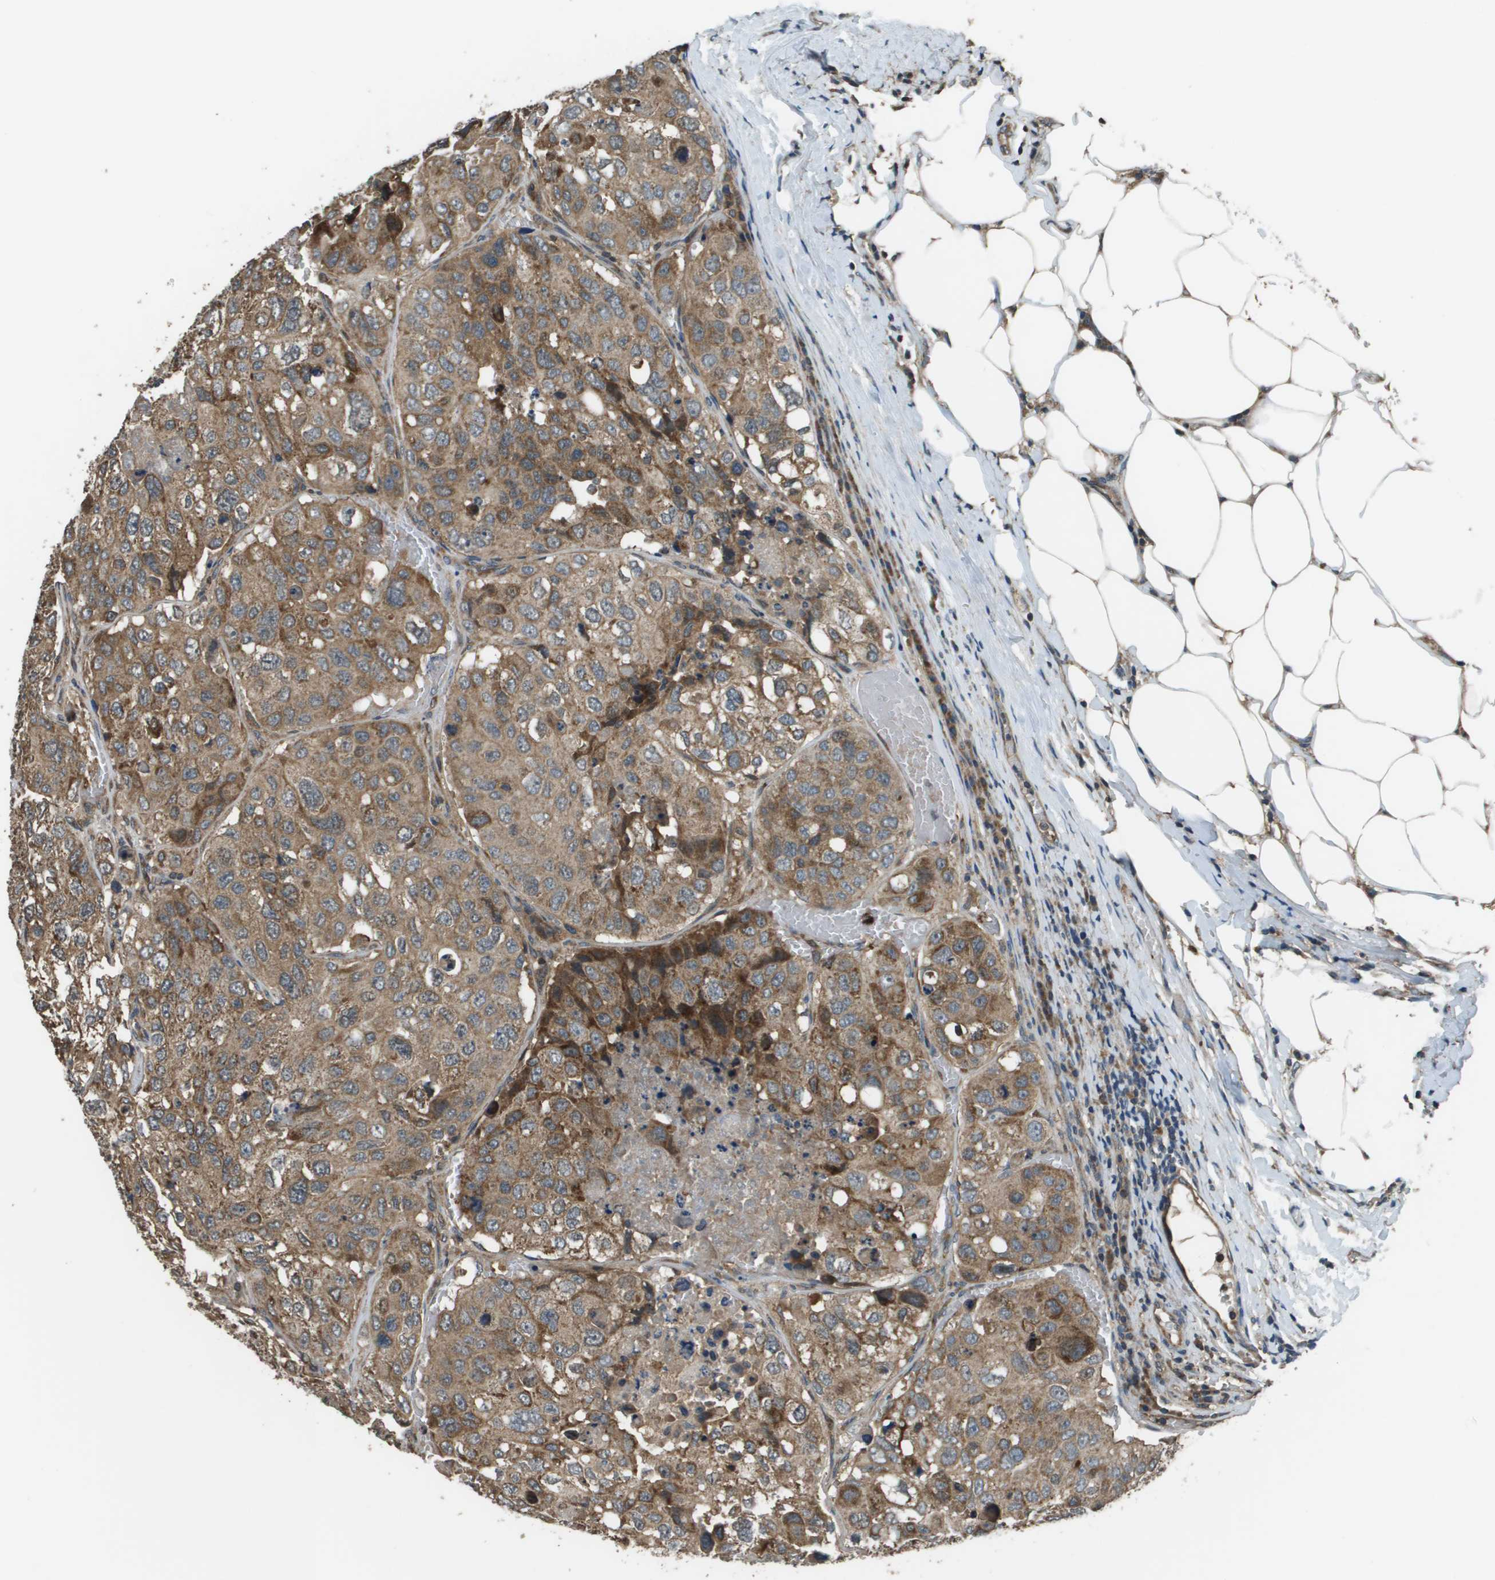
{"staining": {"intensity": "moderate", "quantity": ">75%", "location": "cytoplasmic/membranous"}, "tissue": "urothelial cancer", "cell_type": "Tumor cells", "image_type": "cancer", "snomed": [{"axis": "morphology", "description": "Urothelial carcinoma, High grade"}, {"axis": "topography", "description": "Lymph node"}, {"axis": "topography", "description": "Urinary bladder"}], "caption": "Urothelial cancer stained for a protein (brown) exhibits moderate cytoplasmic/membranous positive expression in approximately >75% of tumor cells.", "gene": "PLPBP", "patient": {"sex": "male", "age": 51}}